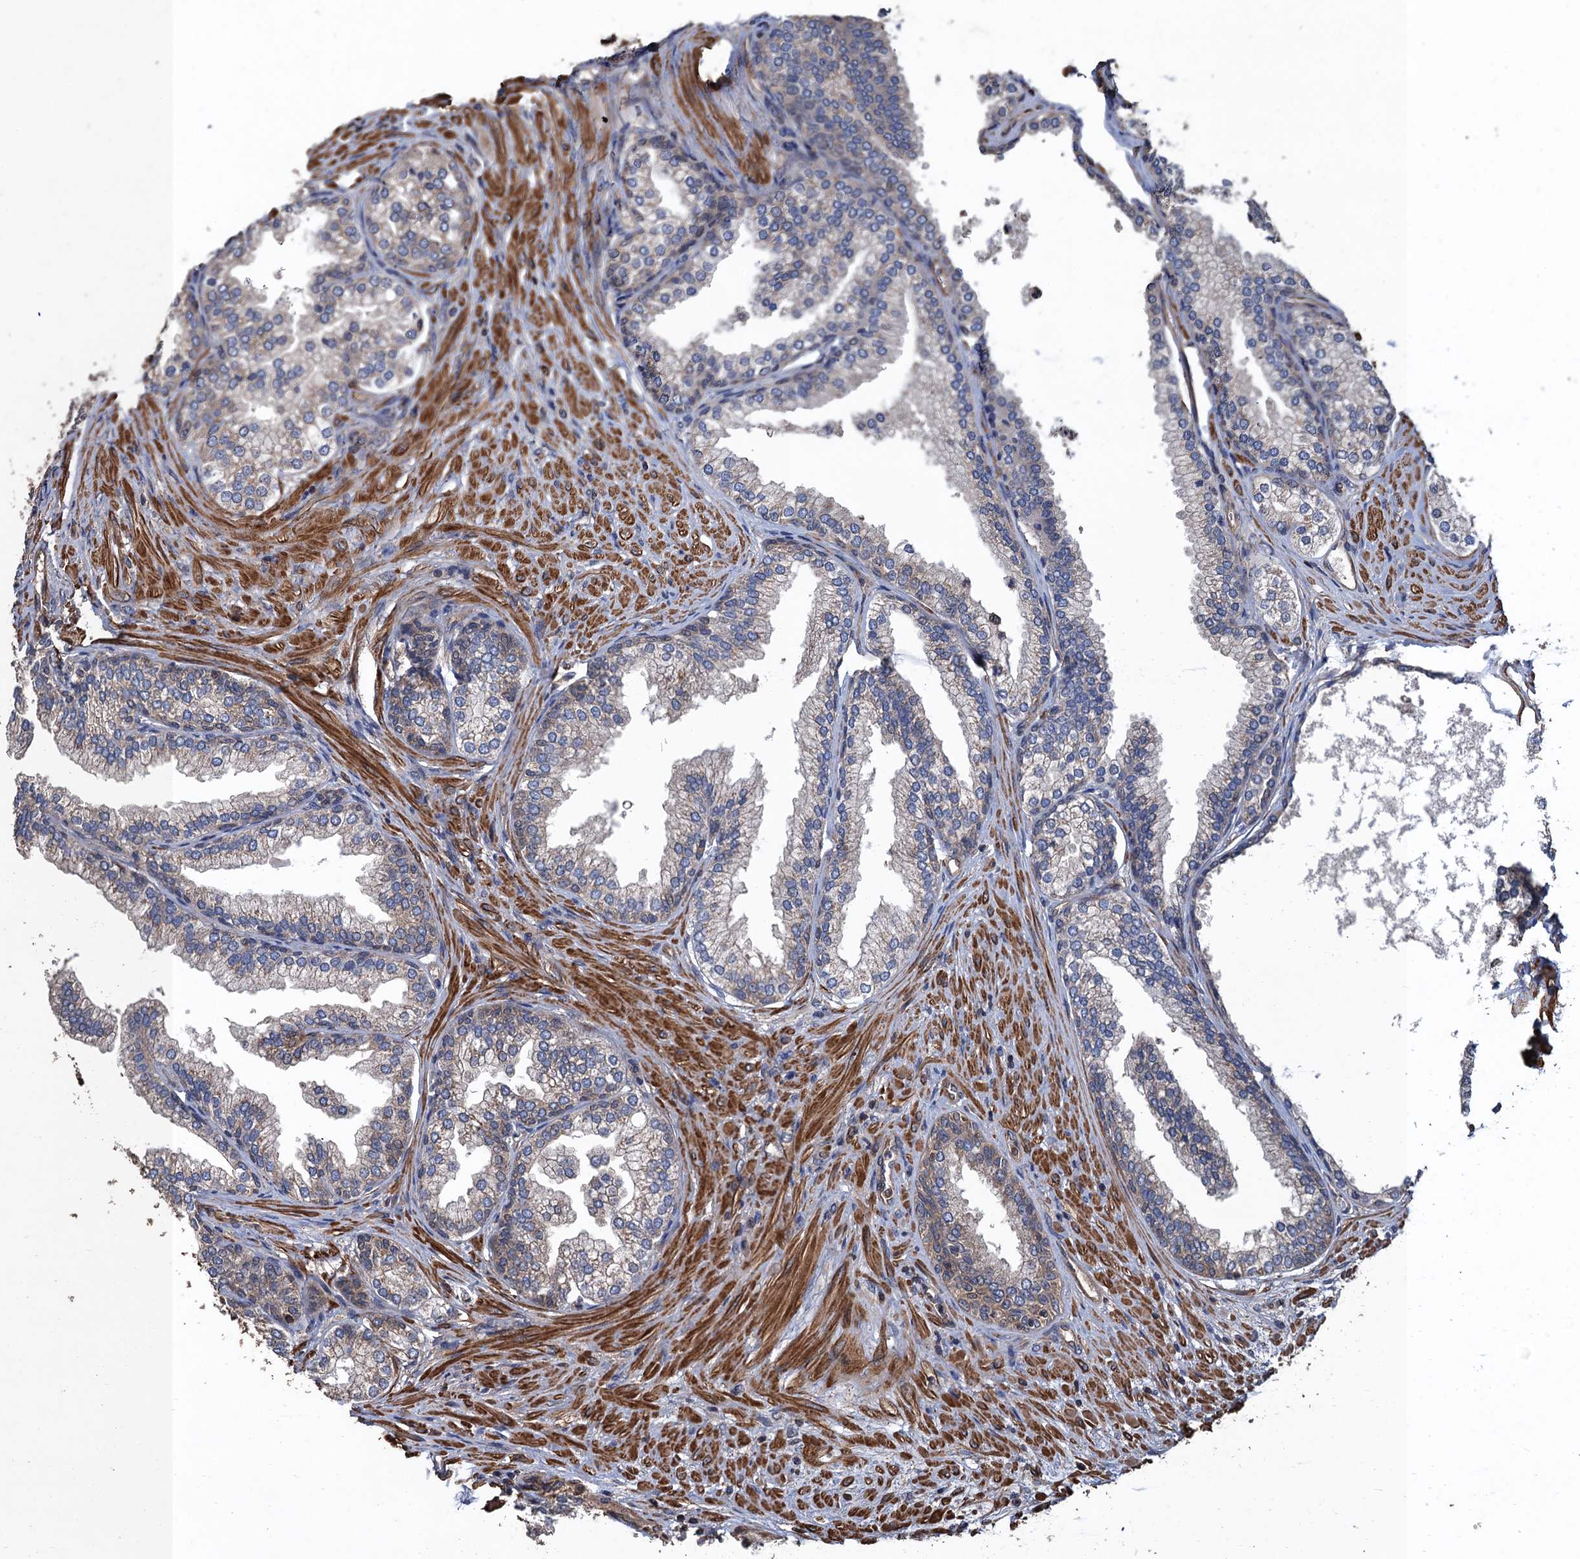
{"staining": {"intensity": "moderate", "quantity": "25%-75%", "location": "cytoplasmic/membranous"}, "tissue": "prostate", "cell_type": "Glandular cells", "image_type": "normal", "snomed": [{"axis": "morphology", "description": "Normal tissue, NOS"}, {"axis": "topography", "description": "Prostate"}], "caption": "Benign prostate displays moderate cytoplasmic/membranous staining in approximately 25%-75% of glandular cells (brown staining indicates protein expression, while blue staining denotes nuclei)..", "gene": "PPP4R1", "patient": {"sex": "male", "age": 76}}